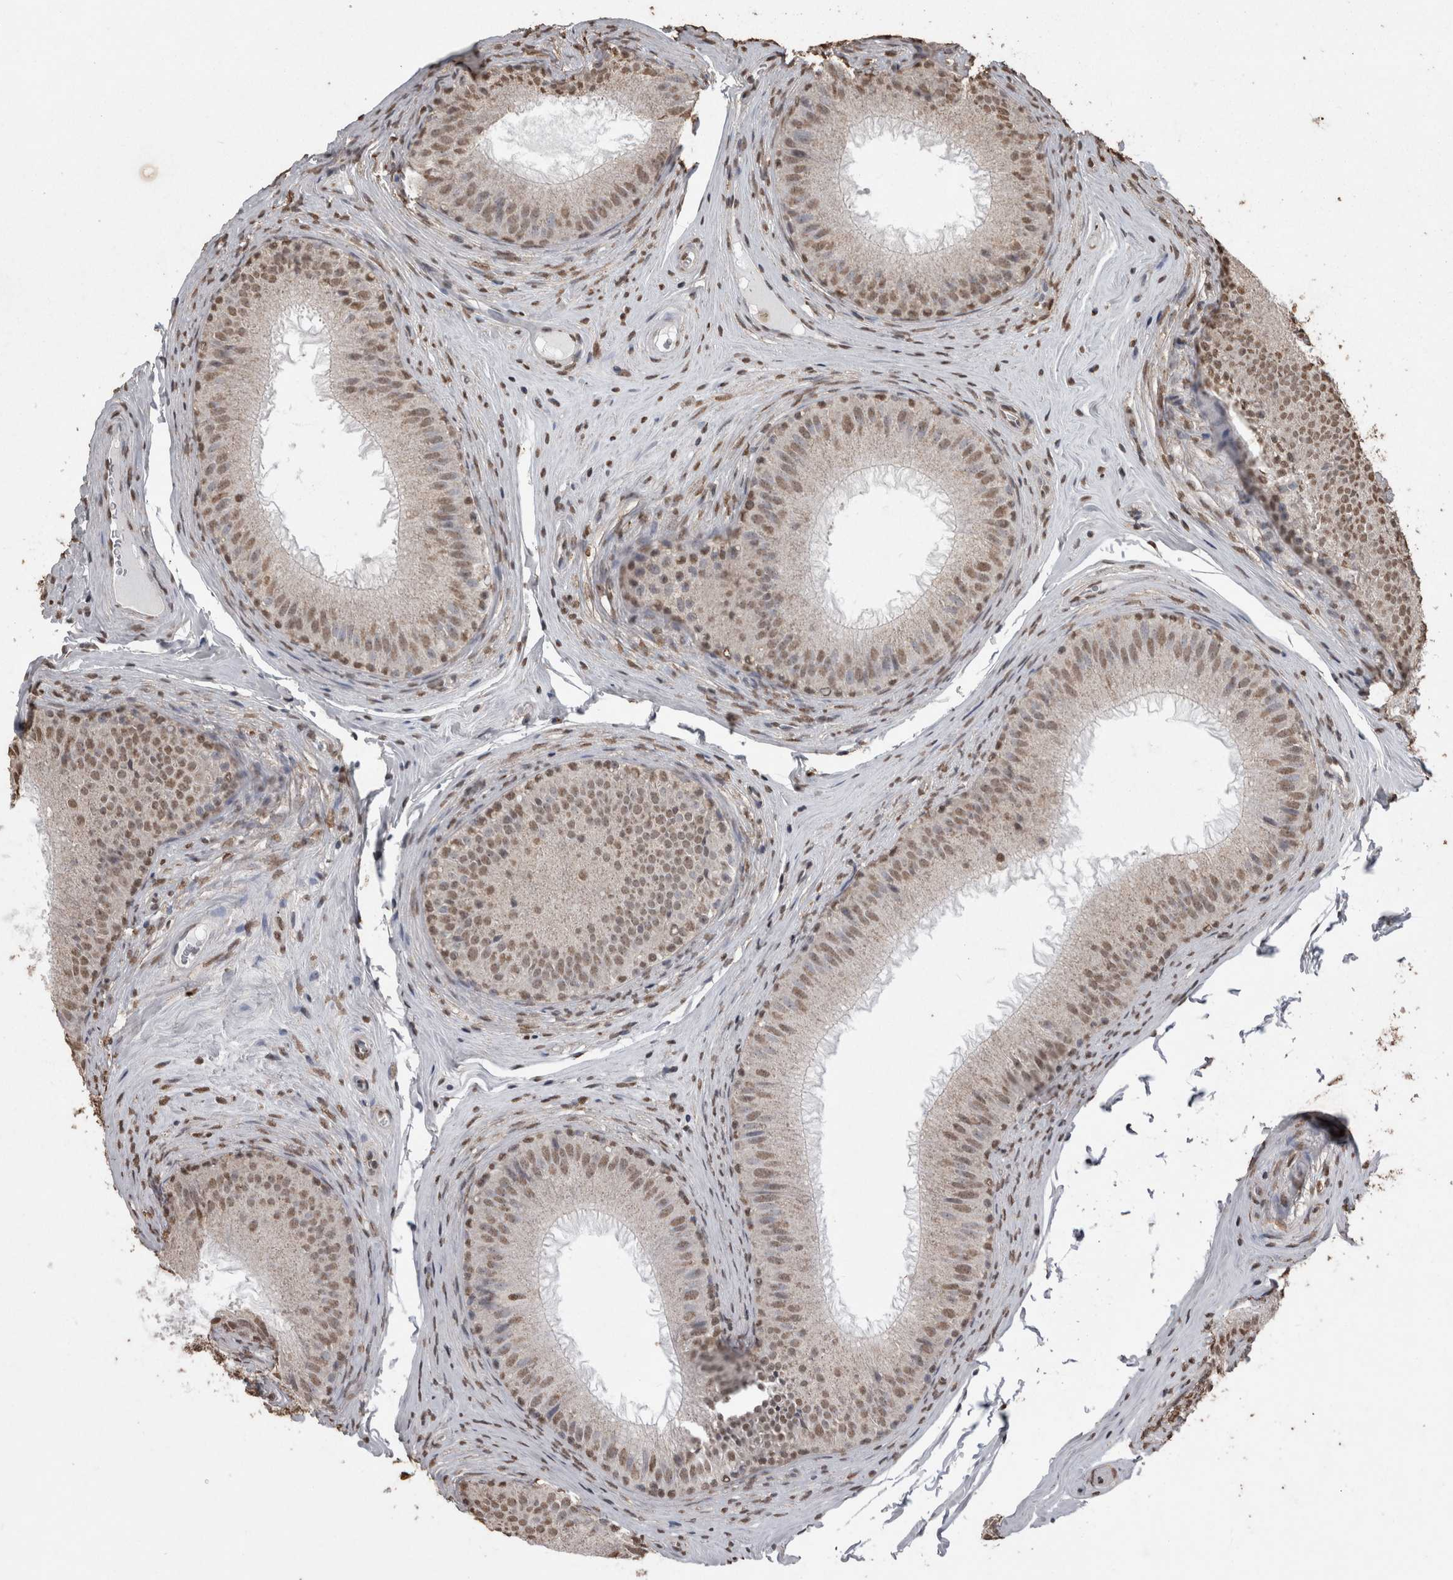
{"staining": {"intensity": "moderate", "quantity": ">75%", "location": "nuclear"}, "tissue": "epididymis", "cell_type": "Glandular cells", "image_type": "normal", "snomed": [{"axis": "morphology", "description": "Normal tissue, NOS"}, {"axis": "topography", "description": "Epididymis"}], "caption": "Immunohistochemistry image of unremarkable epididymis stained for a protein (brown), which displays medium levels of moderate nuclear positivity in approximately >75% of glandular cells.", "gene": "SMAD7", "patient": {"sex": "male", "age": 32}}